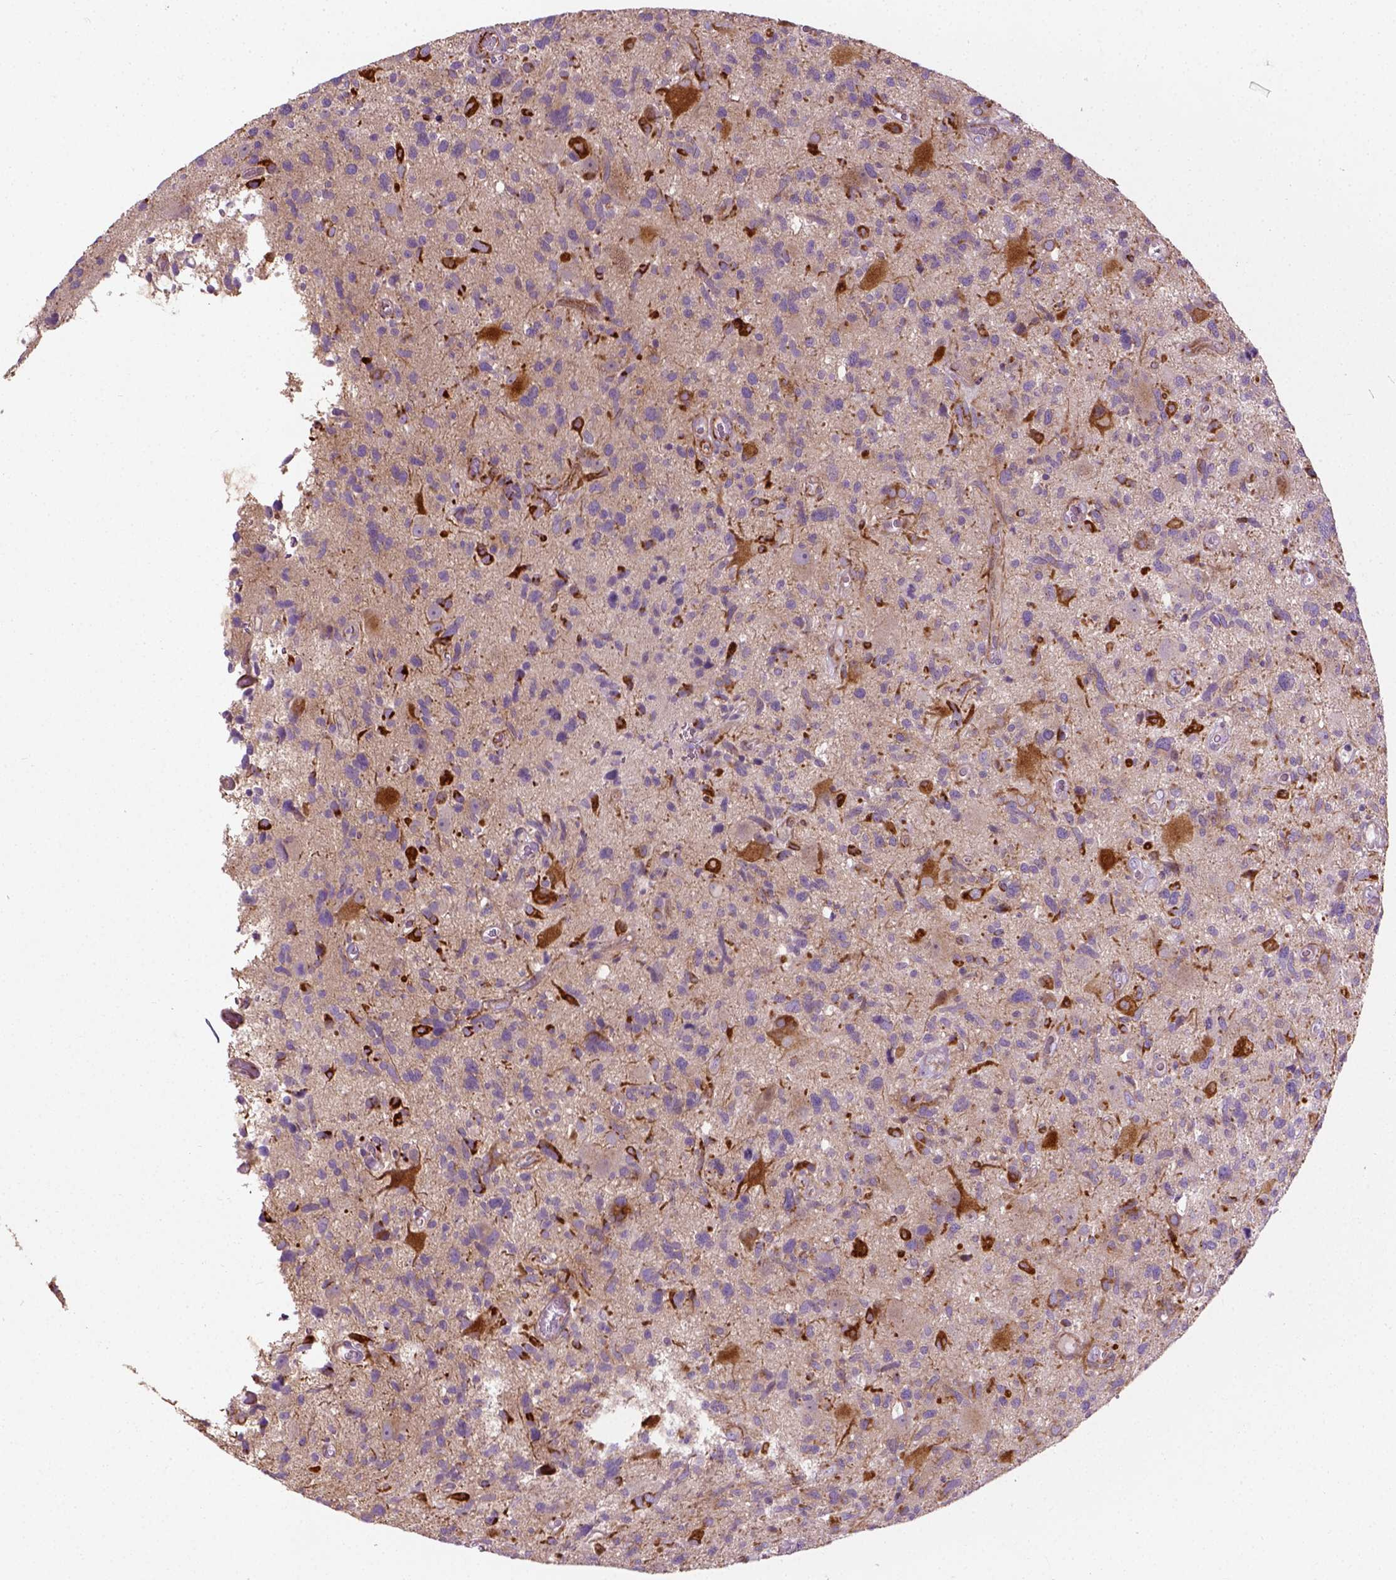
{"staining": {"intensity": "negative", "quantity": "none", "location": "none"}, "tissue": "glioma", "cell_type": "Tumor cells", "image_type": "cancer", "snomed": [{"axis": "morphology", "description": "Glioma, malignant, High grade"}, {"axis": "topography", "description": "Brain"}], "caption": "An immunohistochemistry photomicrograph of glioma is shown. There is no staining in tumor cells of glioma.", "gene": "PKP3", "patient": {"sex": "male", "age": 49}}